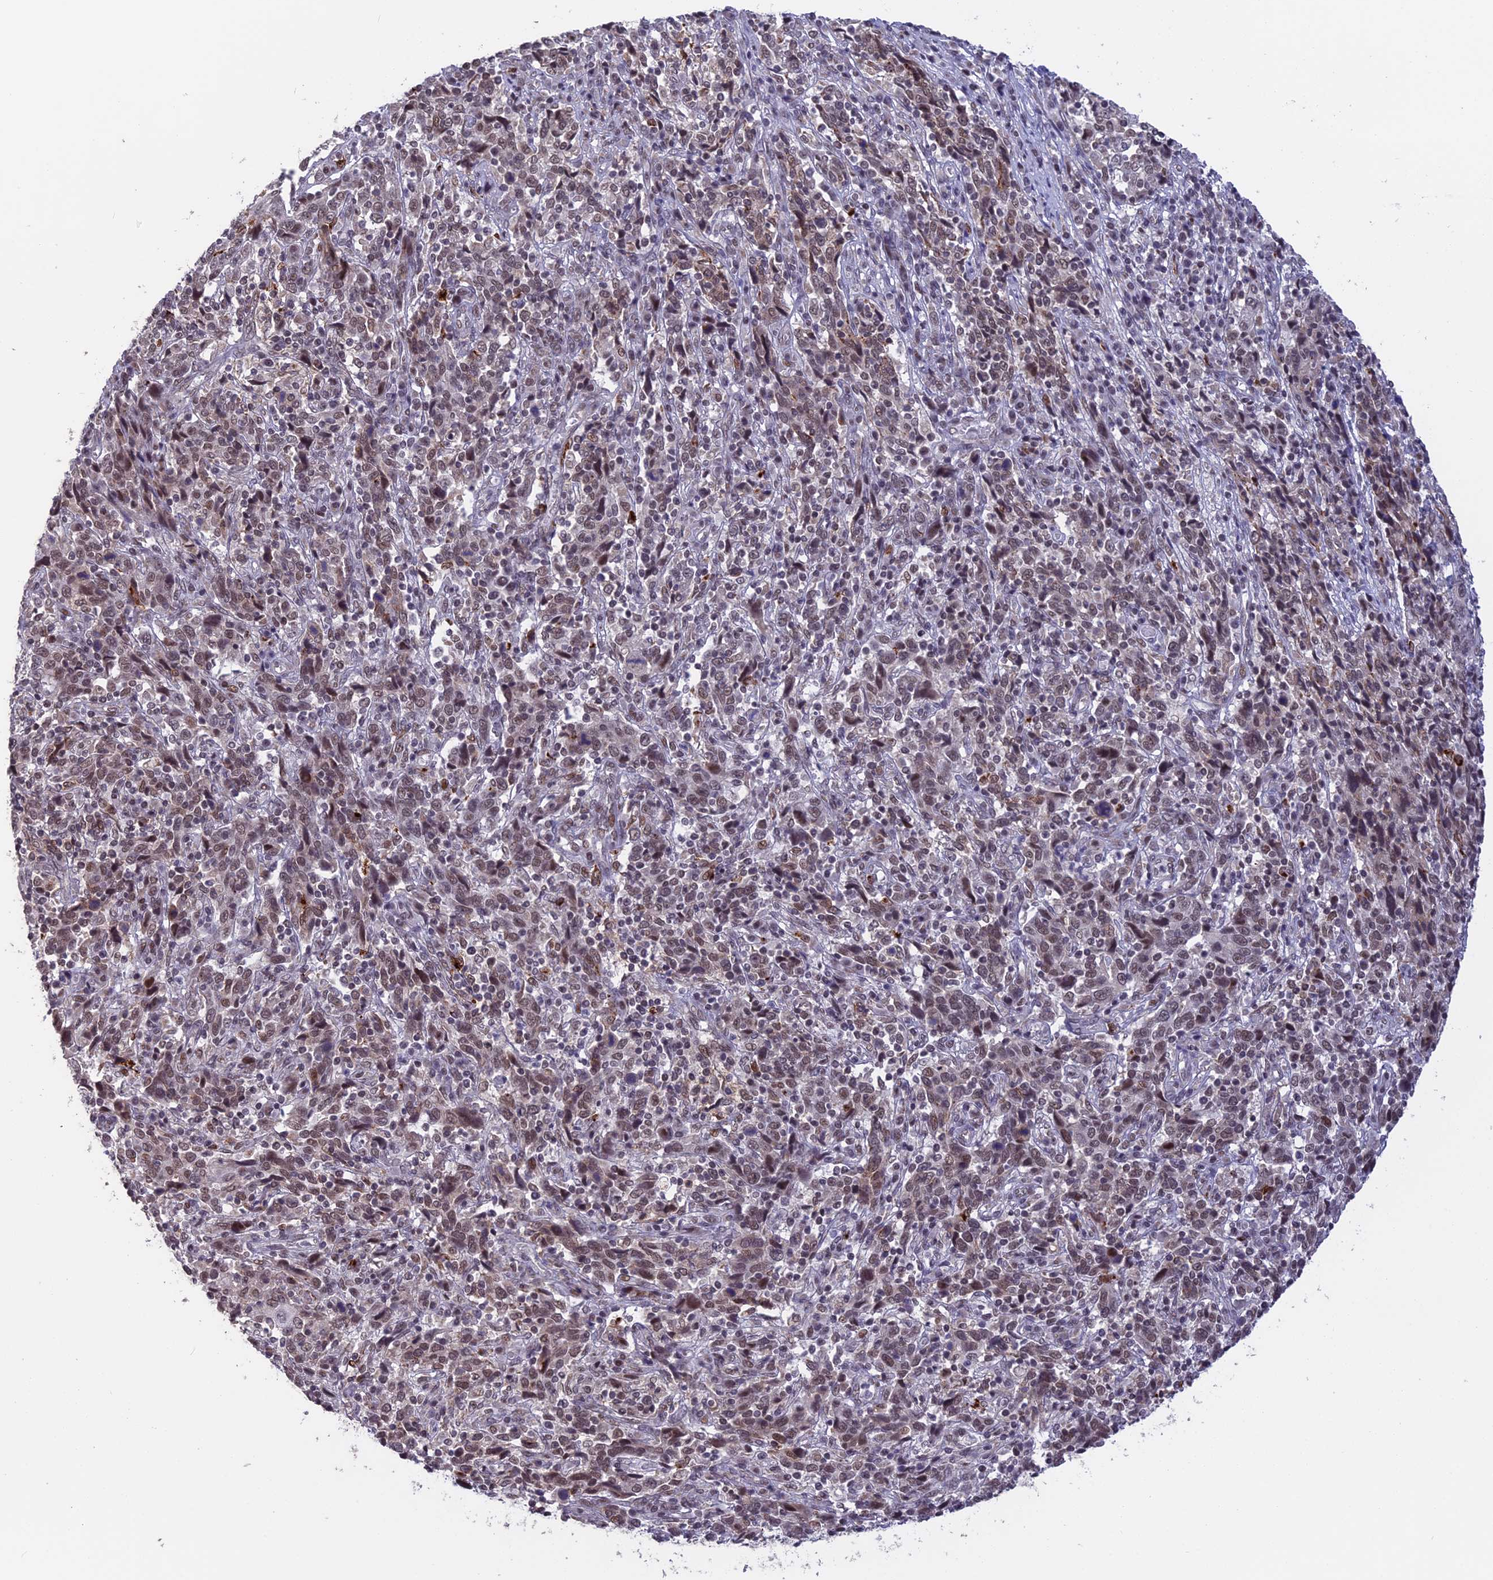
{"staining": {"intensity": "weak", "quantity": ">75%", "location": "nuclear"}, "tissue": "cervical cancer", "cell_type": "Tumor cells", "image_type": "cancer", "snomed": [{"axis": "morphology", "description": "Squamous cell carcinoma, NOS"}, {"axis": "topography", "description": "Cervix"}], "caption": "Cervical cancer stained with a brown dye displays weak nuclear positive staining in about >75% of tumor cells.", "gene": "POLR2C", "patient": {"sex": "female", "age": 46}}